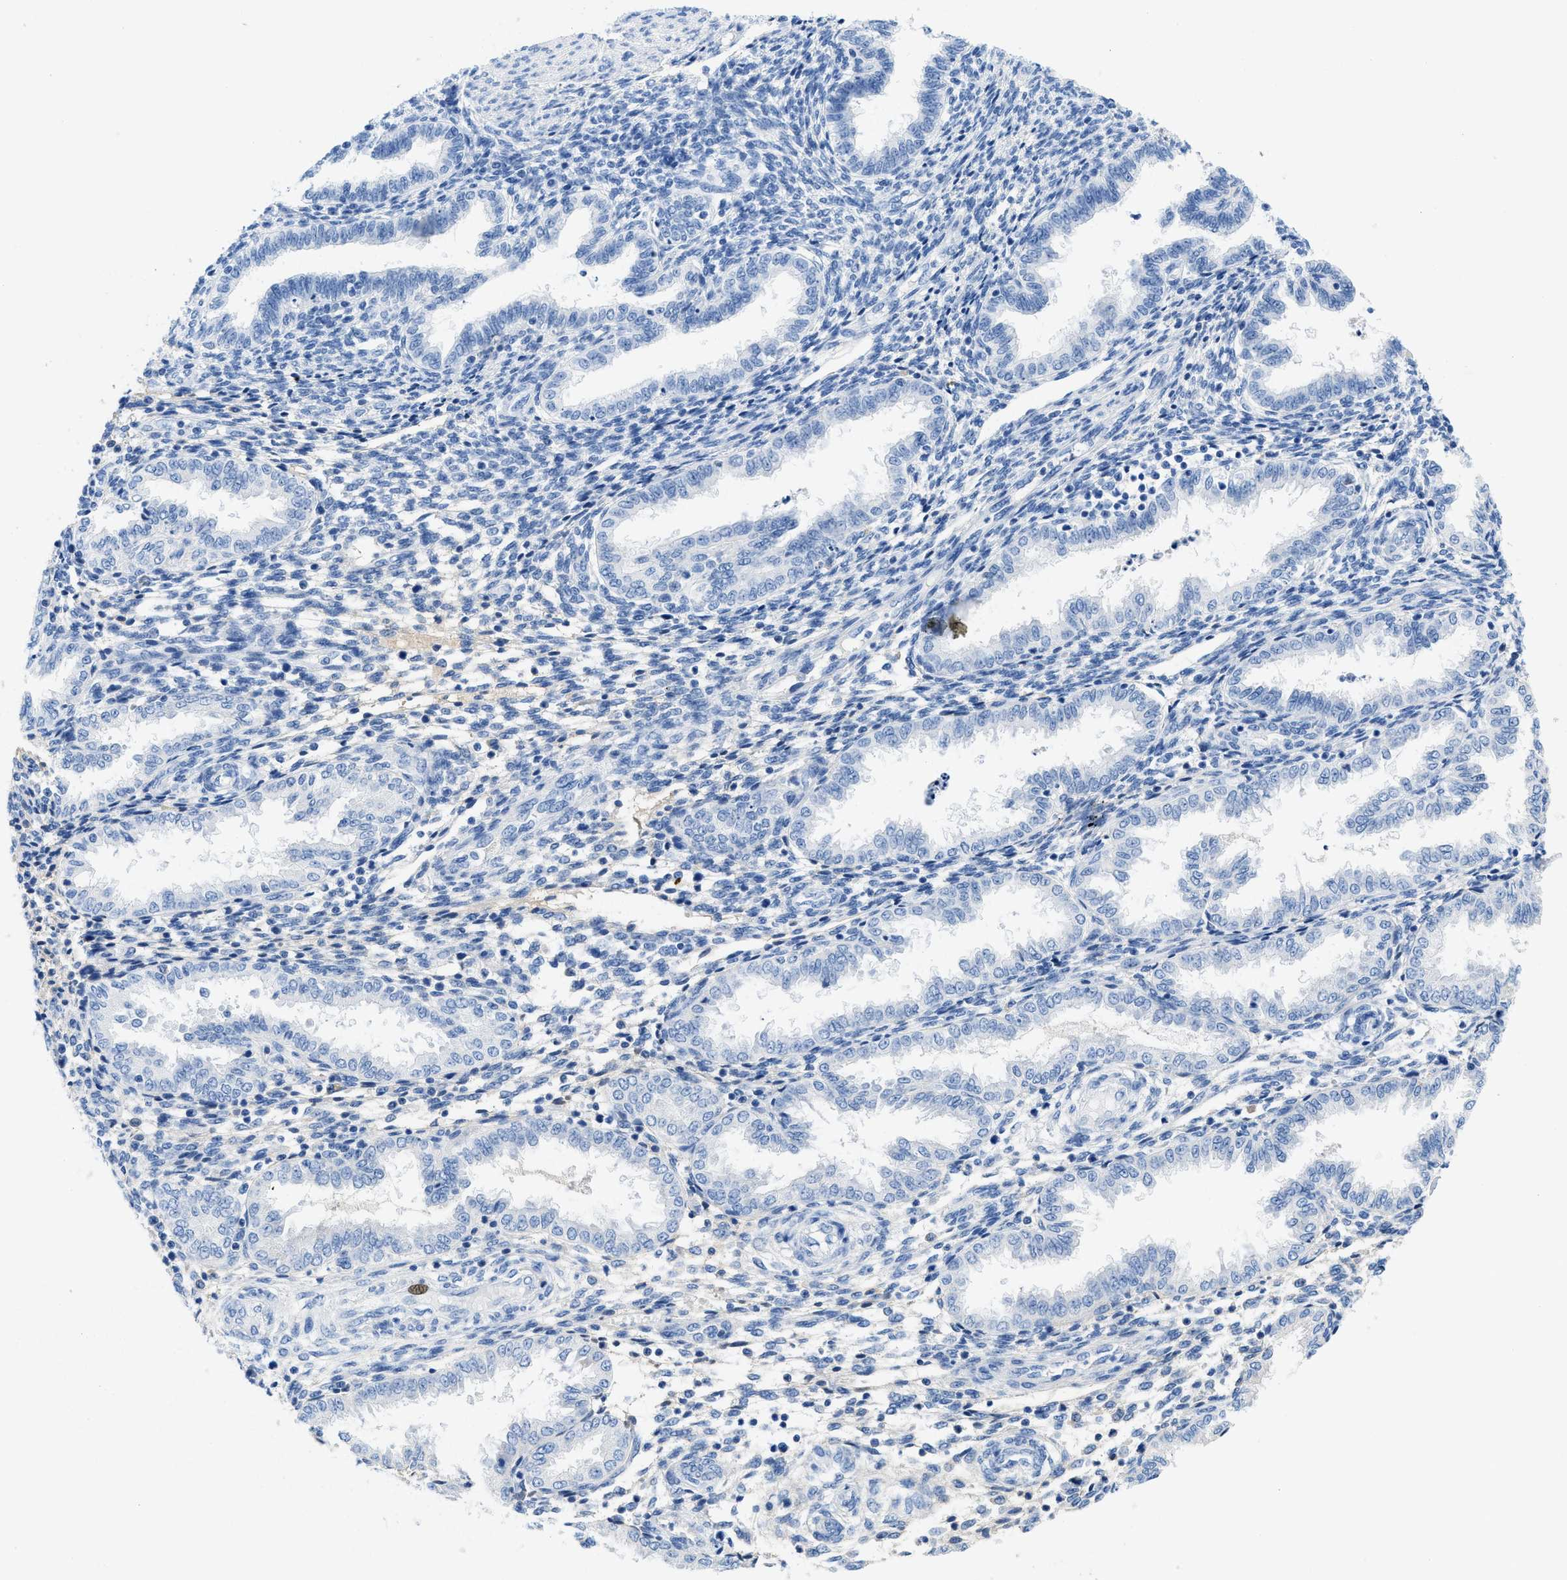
{"staining": {"intensity": "negative", "quantity": "none", "location": "none"}, "tissue": "endometrium", "cell_type": "Cells in endometrial stroma", "image_type": "normal", "snomed": [{"axis": "morphology", "description": "Normal tissue, NOS"}, {"axis": "topography", "description": "Endometrium"}], "caption": "Photomicrograph shows no significant protein staining in cells in endometrial stroma of benign endometrium. The staining is performed using DAB brown chromogen with nuclei counter-stained in using hematoxylin.", "gene": "COL3A1", "patient": {"sex": "female", "age": 33}}